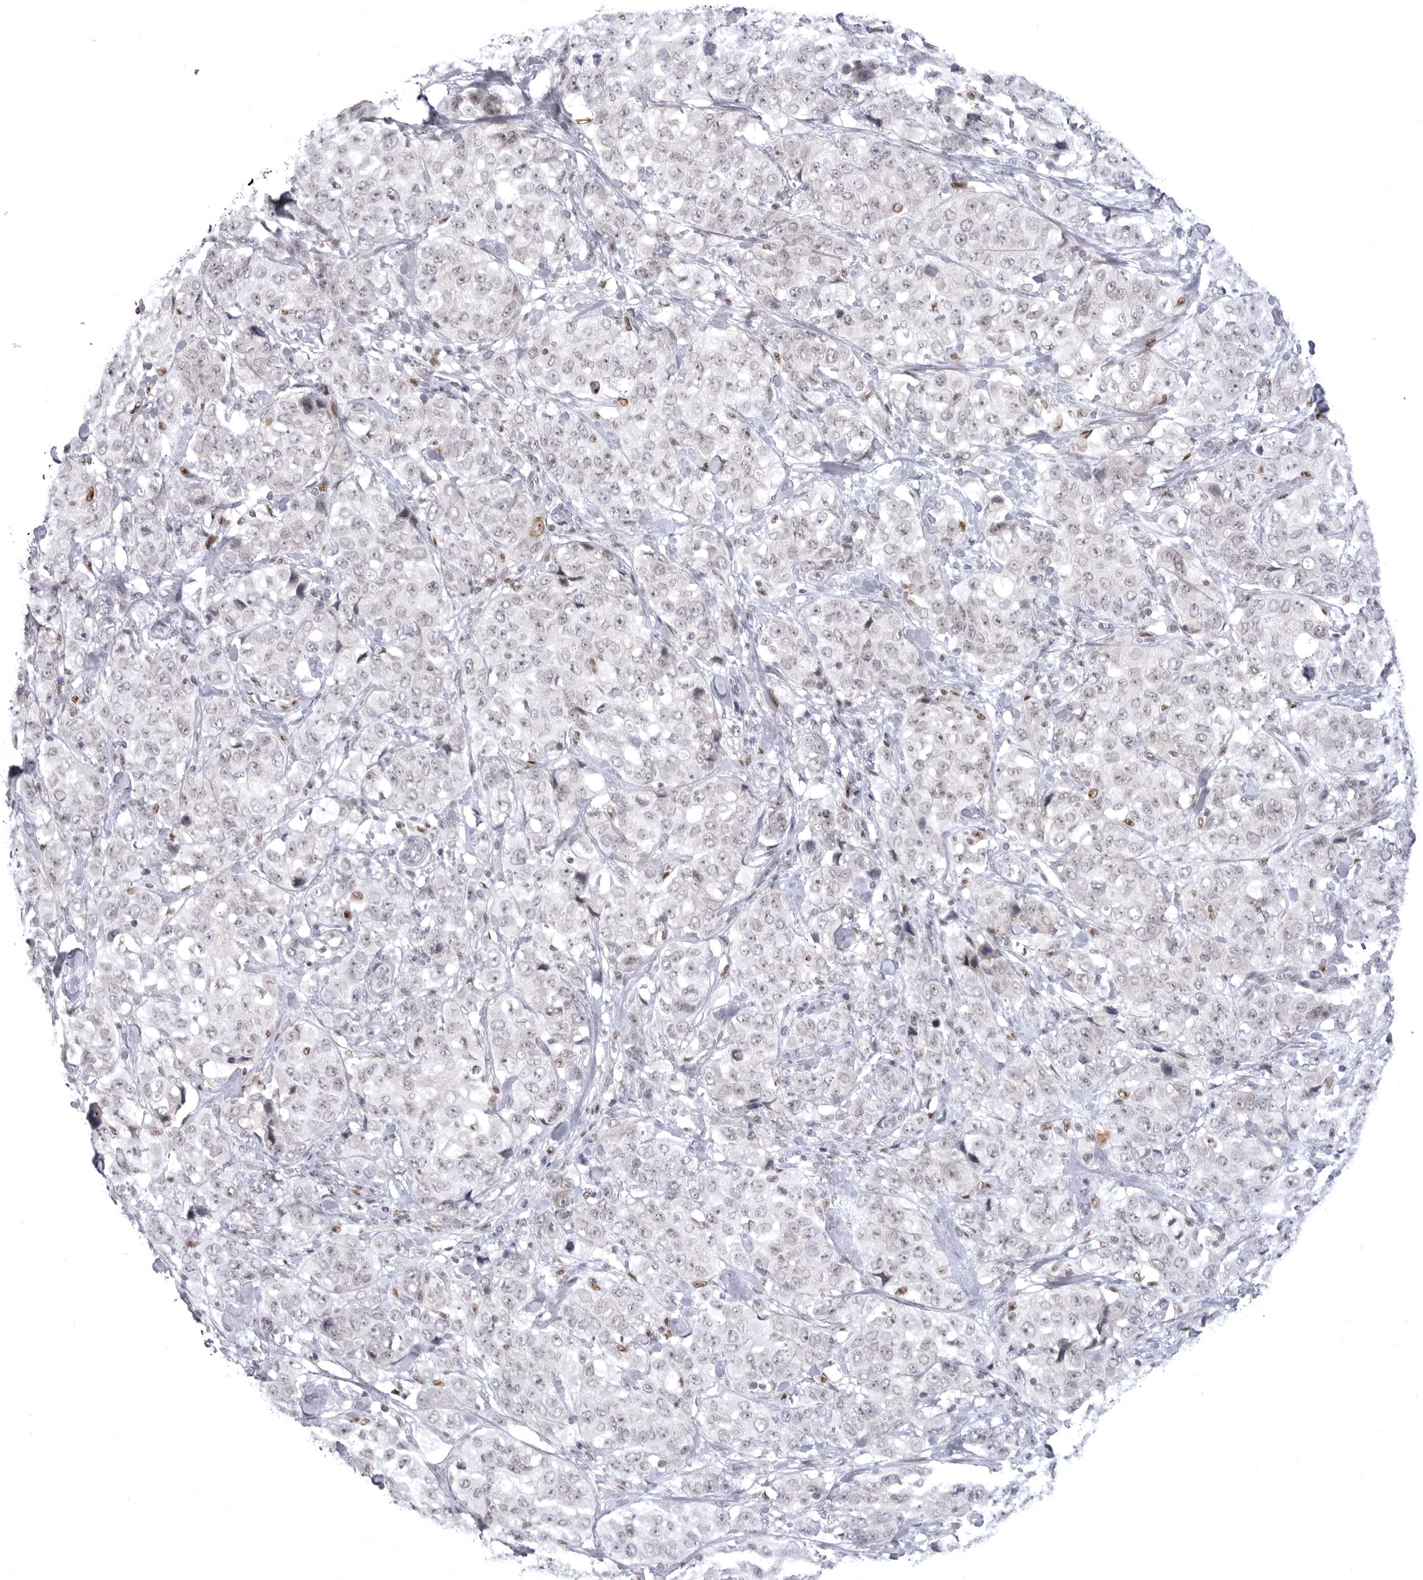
{"staining": {"intensity": "negative", "quantity": "none", "location": "none"}, "tissue": "stomach cancer", "cell_type": "Tumor cells", "image_type": "cancer", "snomed": [{"axis": "morphology", "description": "Adenocarcinoma, NOS"}, {"axis": "topography", "description": "Stomach"}], "caption": "Tumor cells are negative for protein expression in human adenocarcinoma (stomach).", "gene": "PTK2B", "patient": {"sex": "male", "age": 48}}